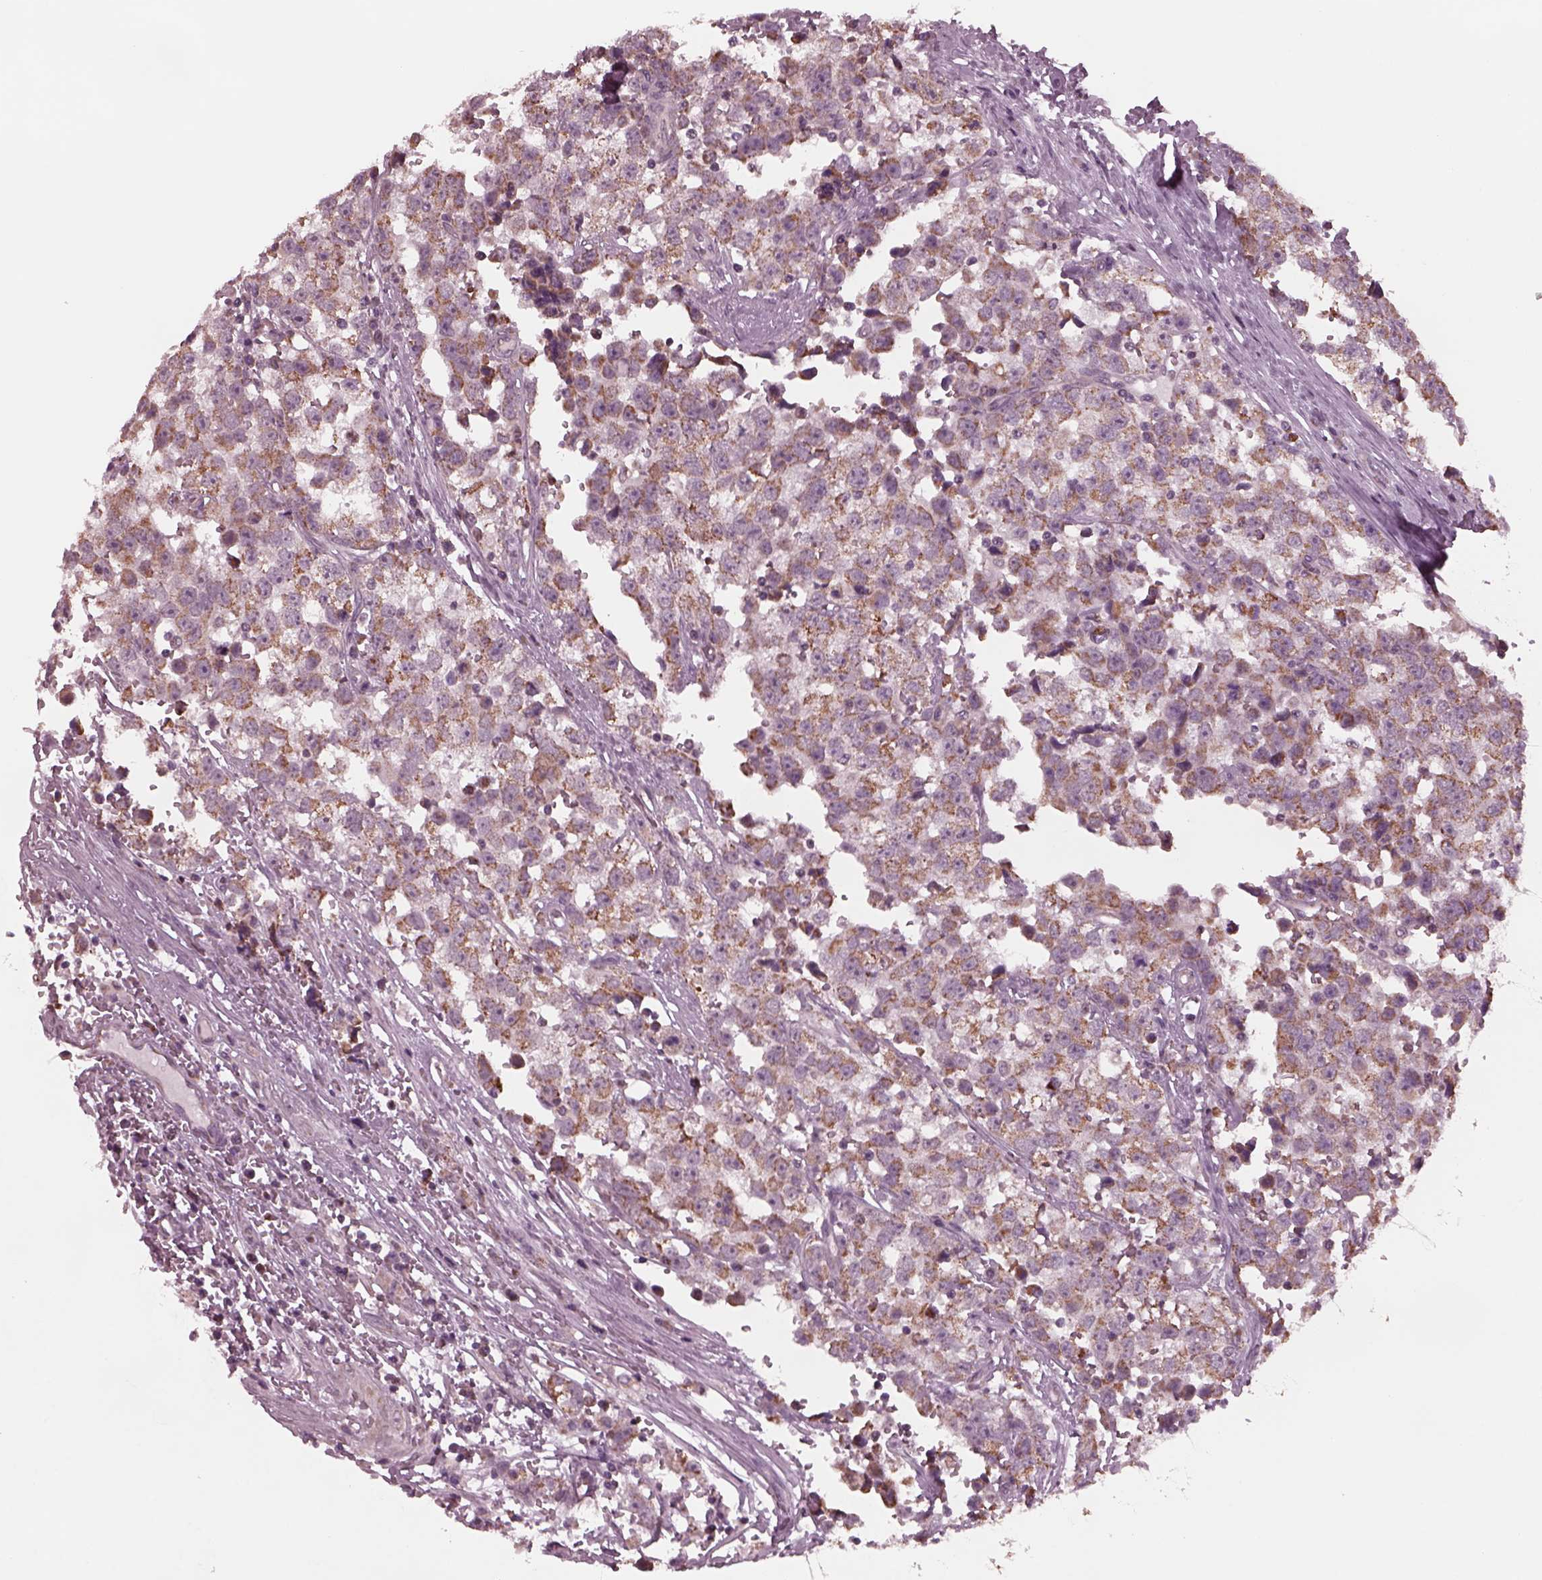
{"staining": {"intensity": "moderate", "quantity": "25%-75%", "location": "cytoplasmic/membranous"}, "tissue": "testis cancer", "cell_type": "Tumor cells", "image_type": "cancer", "snomed": [{"axis": "morphology", "description": "Seminoma, NOS"}, {"axis": "topography", "description": "Testis"}], "caption": "Tumor cells display moderate cytoplasmic/membranous expression in approximately 25%-75% of cells in testis cancer.", "gene": "CELSR3", "patient": {"sex": "male", "age": 34}}